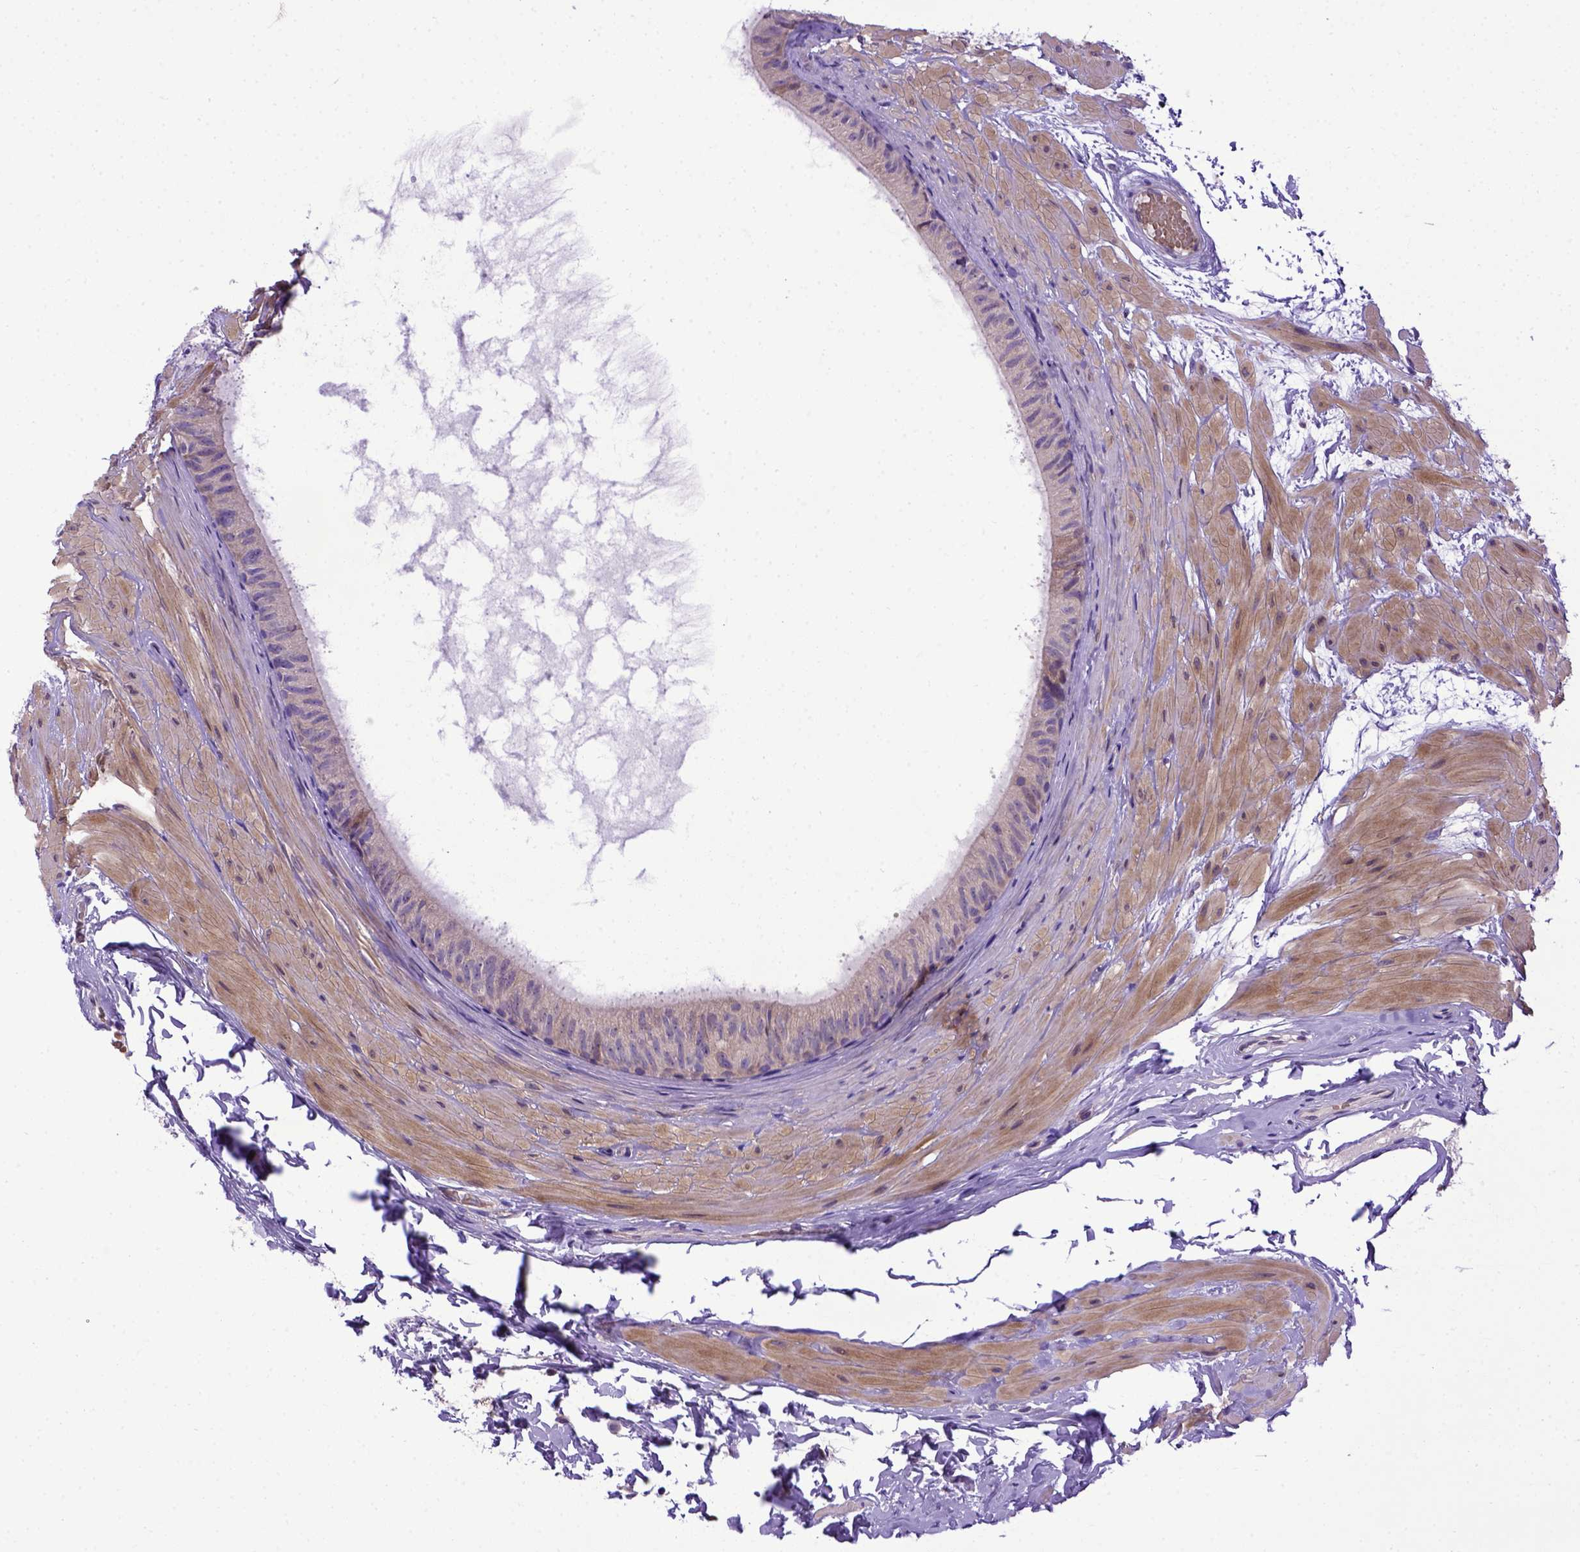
{"staining": {"intensity": "negative", "quantity": "none", "location": "none"}, "tissue": "epididymis", "cell_type": "Glandular cells", "image_type": "normal", "snomed": [{"axis": "morphology", "description": "Normal tissue, NOS"}, {"axis": "topography", "description": "Epididymis"}], "caption": "Immunohistochemistry (IHC) micrograph of unremarkable epididymis: epididymis stained with DAB (3,3'-diaminobenzidine) demonstrates no significant protein positivity in glandular cells.", "gene": "ADAM12", "patient": {"sex": "male", "age": 33}}